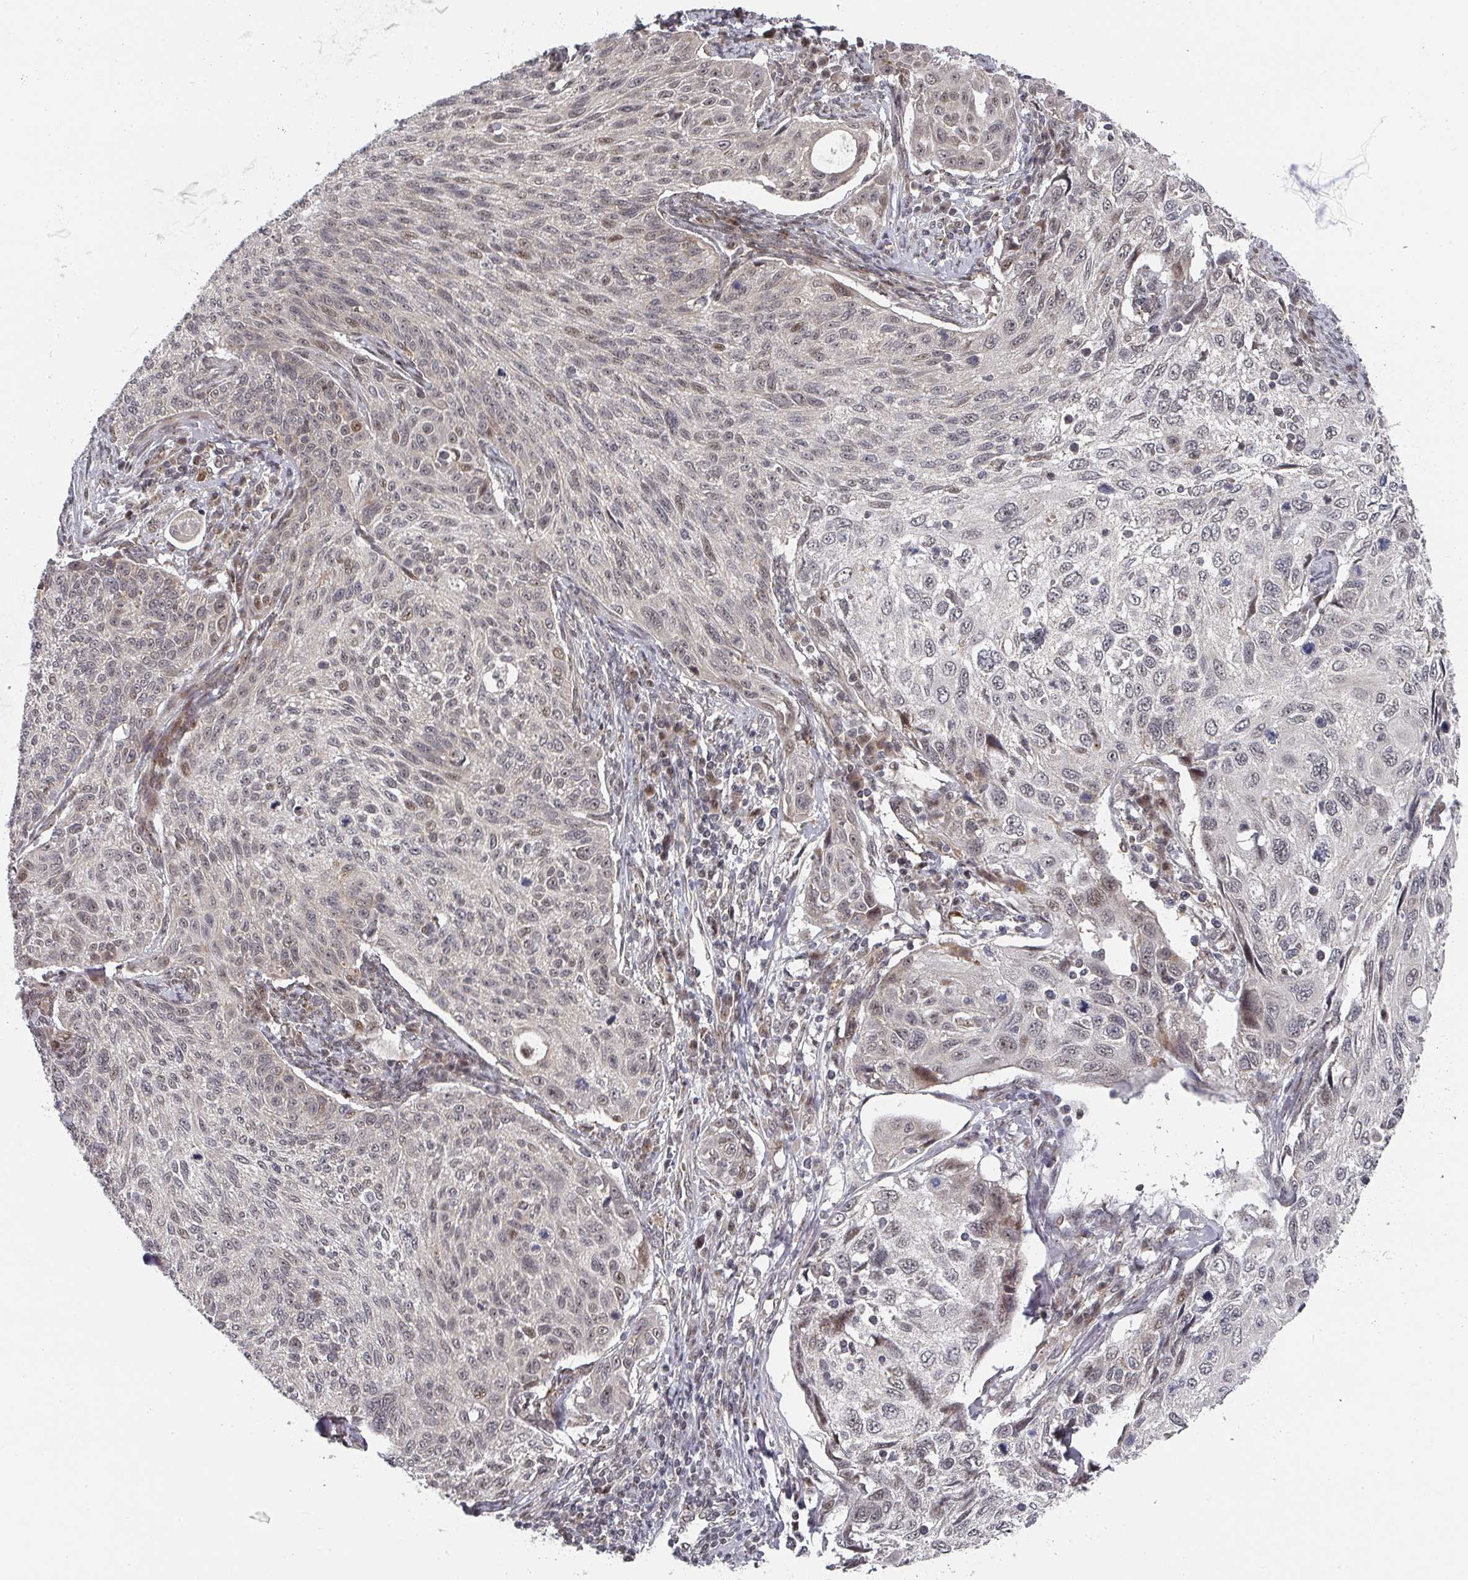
{"staining": {"intensity": "weak", "quantity": "25%-75%", "location": "nuclear"}, "tissue": "cervical cancer", "cell_type": "Tumor cells", "image_type": "cancer", "snomed": [{"axis": "morphology", "description": "Squamous cell carcinoma, NOS"}, {"axis": "topography", "description": "Cervix"}], "caption": "There is low levels of weak nuclear staining in tumor cells of cervical squamous cell carcinoma, as demonstrated by immunohistochemical staining (brown color).", "gene": "KIF1C", "patient": {"sex": "female", "age": 70}}